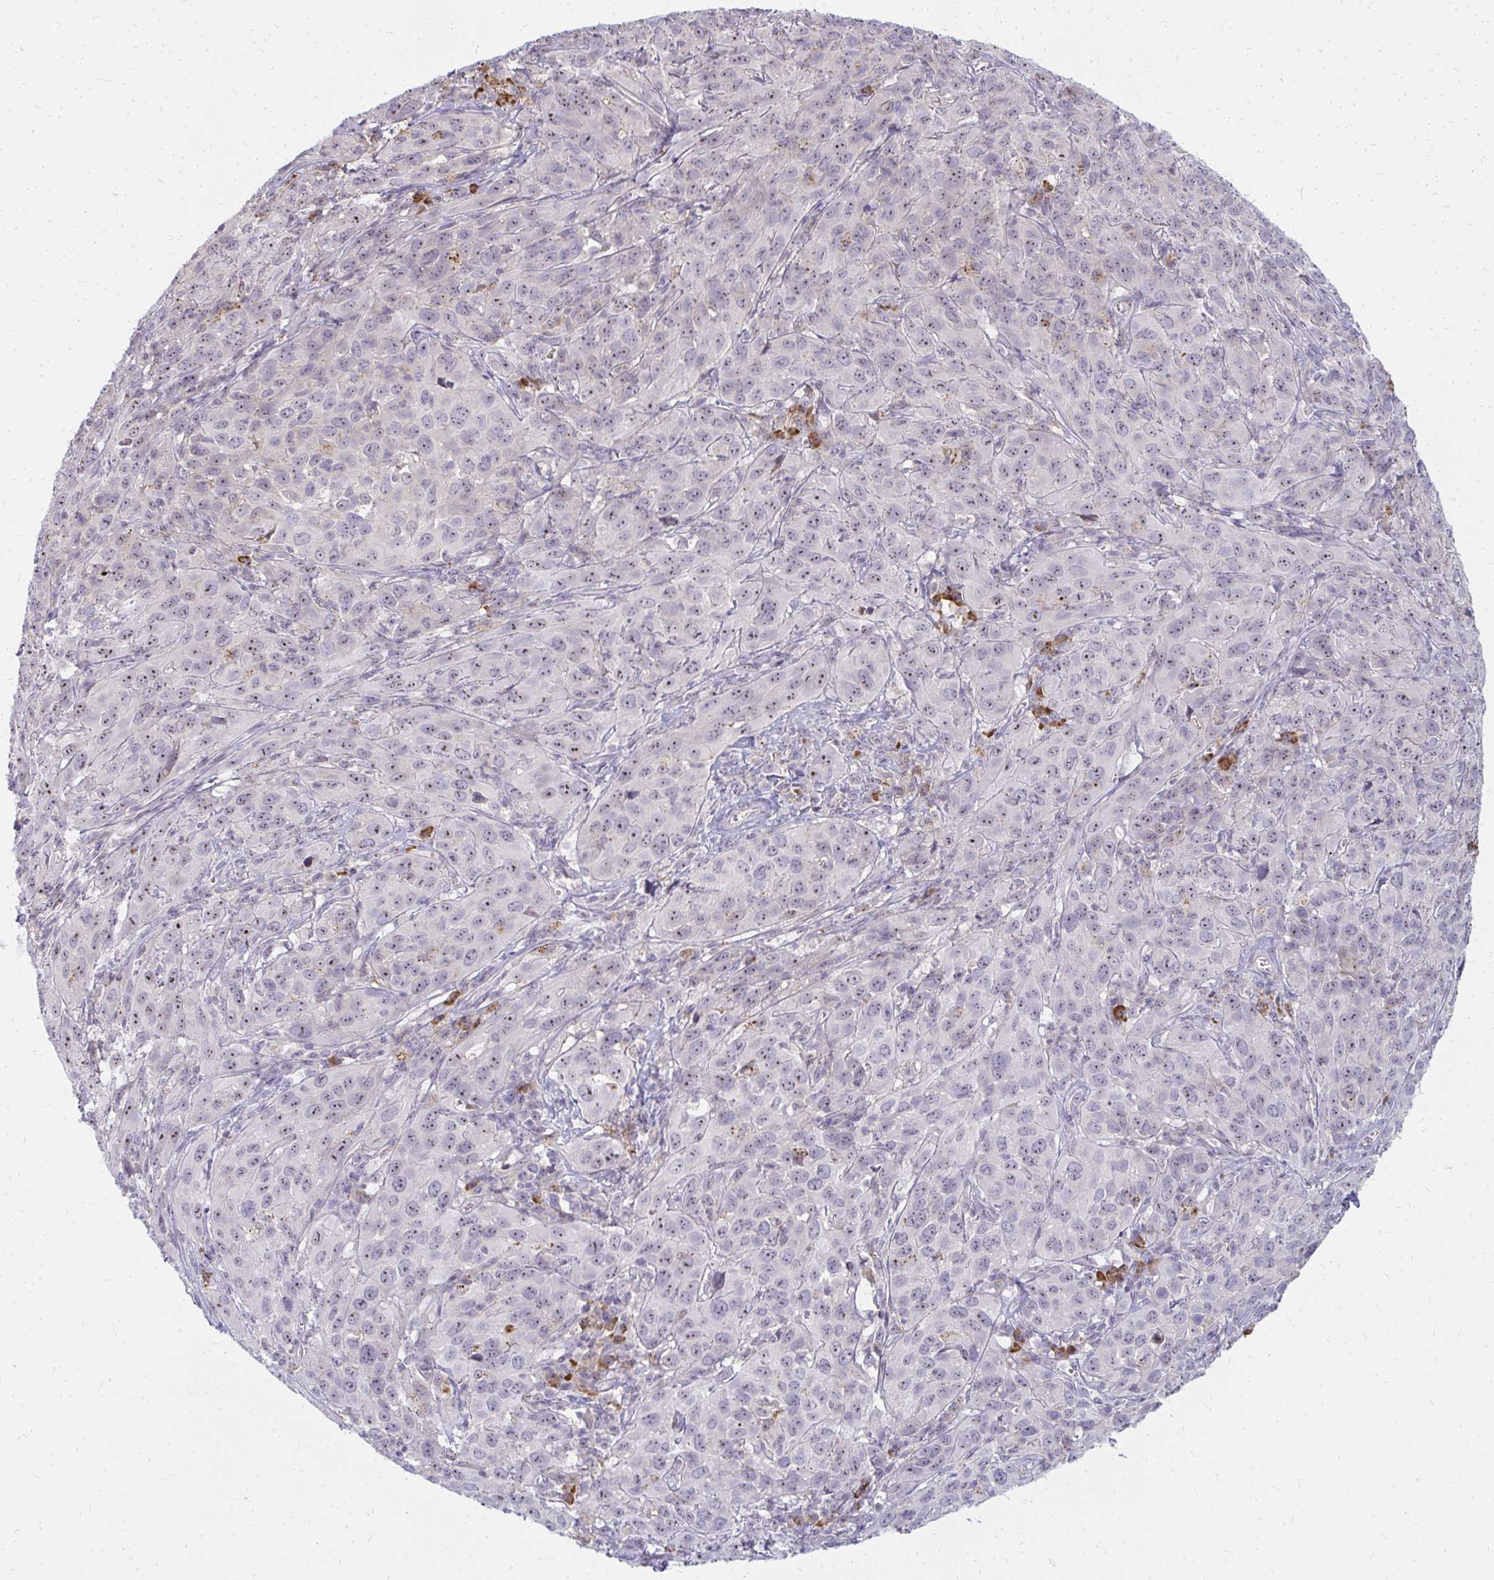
{"staining": {"intensity": "weak", "quantity": "25%-75%", "location": "nuclear"}, "tissue": "cervical cancer", "cell_type": "Tumor cells", "image_type": "cancer", "snomed": [{"axis": "morphology", "description": "Normal tissue, NOS"}, {"axis": "morphology", "description": "Squamous cell carcinoma, NOS"}, {"axis": "topography", "description": "Cervix"}], "caption": "Protein analysis of cervical cancer tissue demonstrates weak nuclear positivity in approximately 25%-75% of tumor cells.", "gene": "FAM9A", "patient": {"sex": "female", "age": 51}}